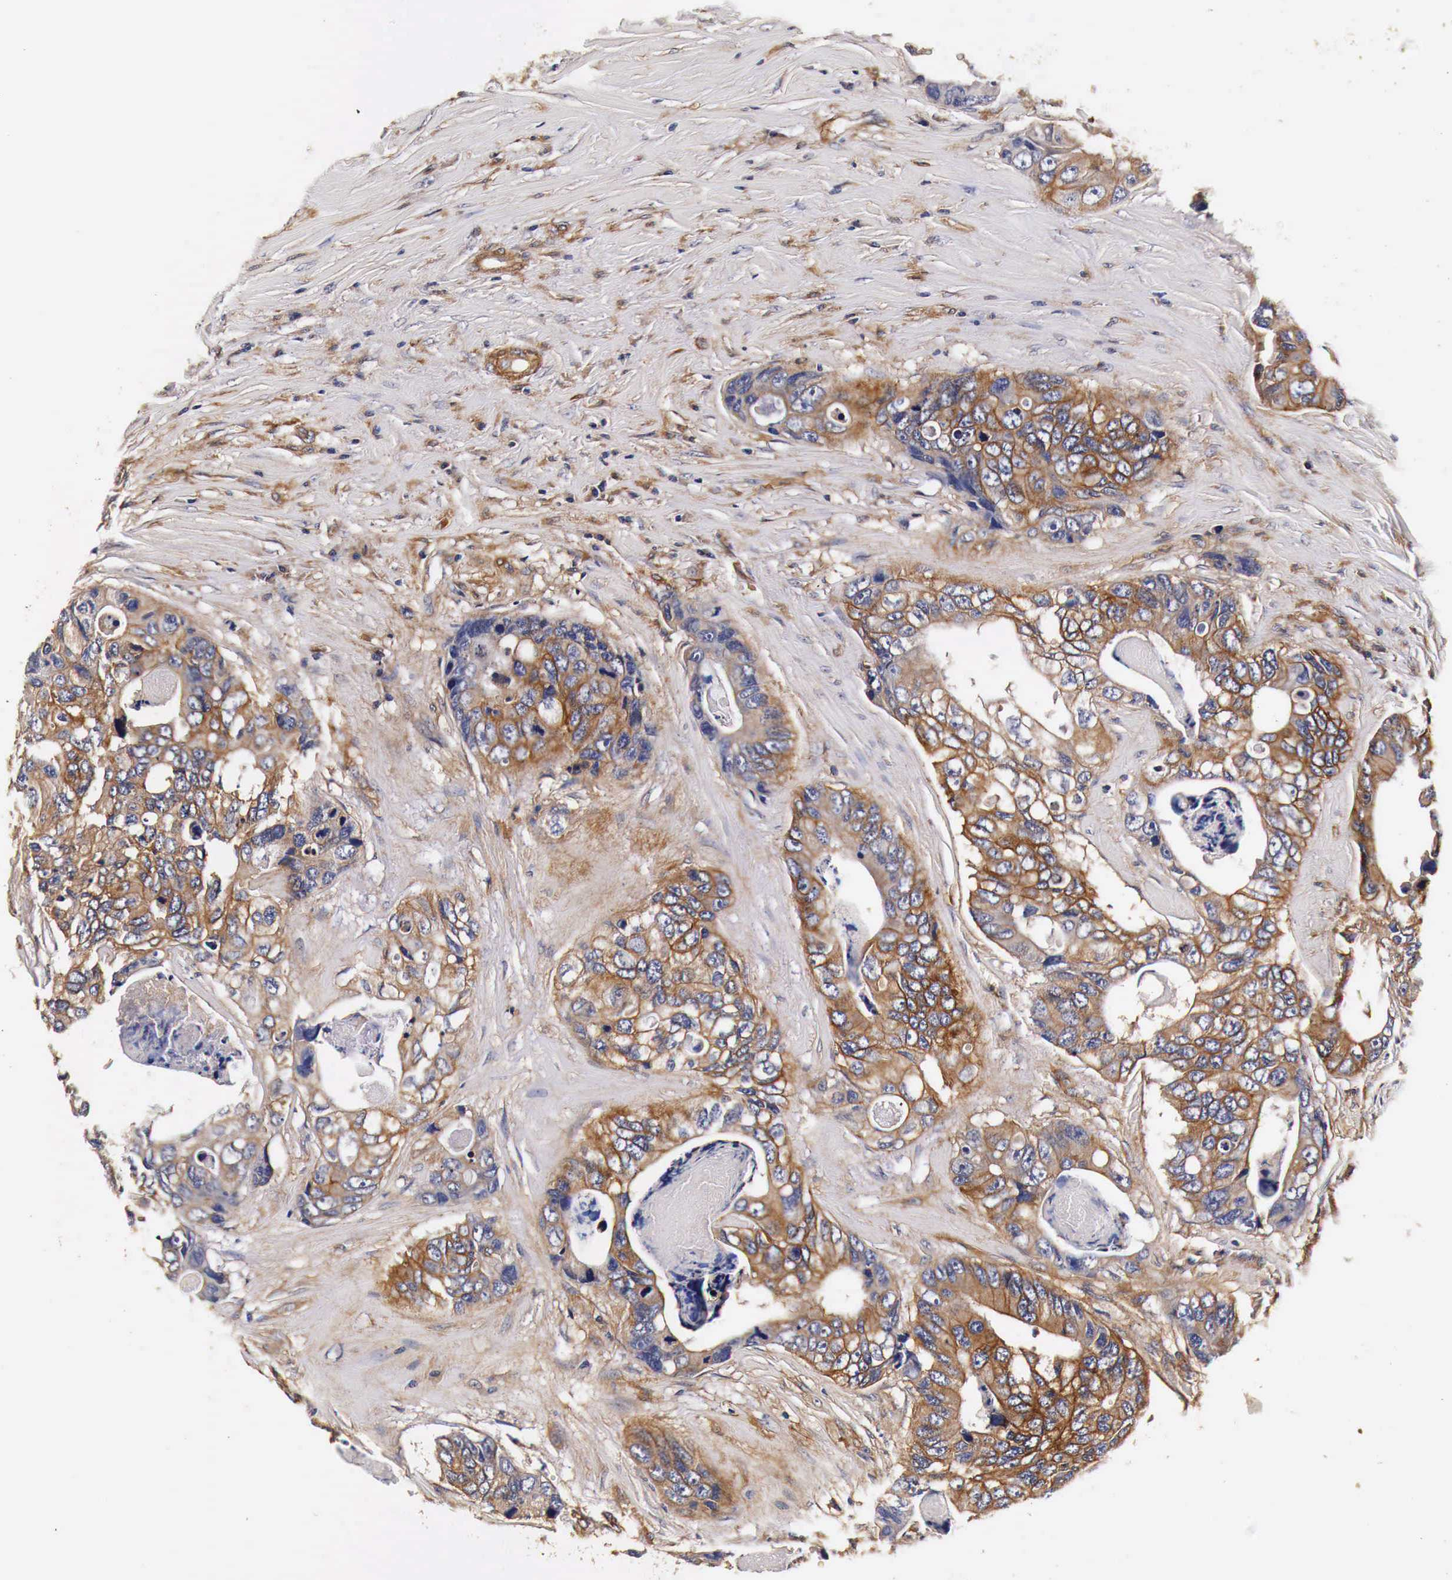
{"staining": {"intensity": "moderate", "quantity": ">75%", "location": "cytoplasmic/membranous"}, "tissue": "colorectal cancer", "cell_type": "Tumor cells", "image_type": "cancer", "snomed": [{"axis": "morphology", "description": "Adenocarcinoma, NOS"}, {"axis": "topography", "description": "Colon"}], "caption": "The image demonstrates immunohistochemical staining of colorectal adenocarcinoma. There is moderate cytoplasmic/membranous expression is present in about >75% of tumor cells.", "gene": "RP2", "patient": {"sex": "female", "age": 86}}